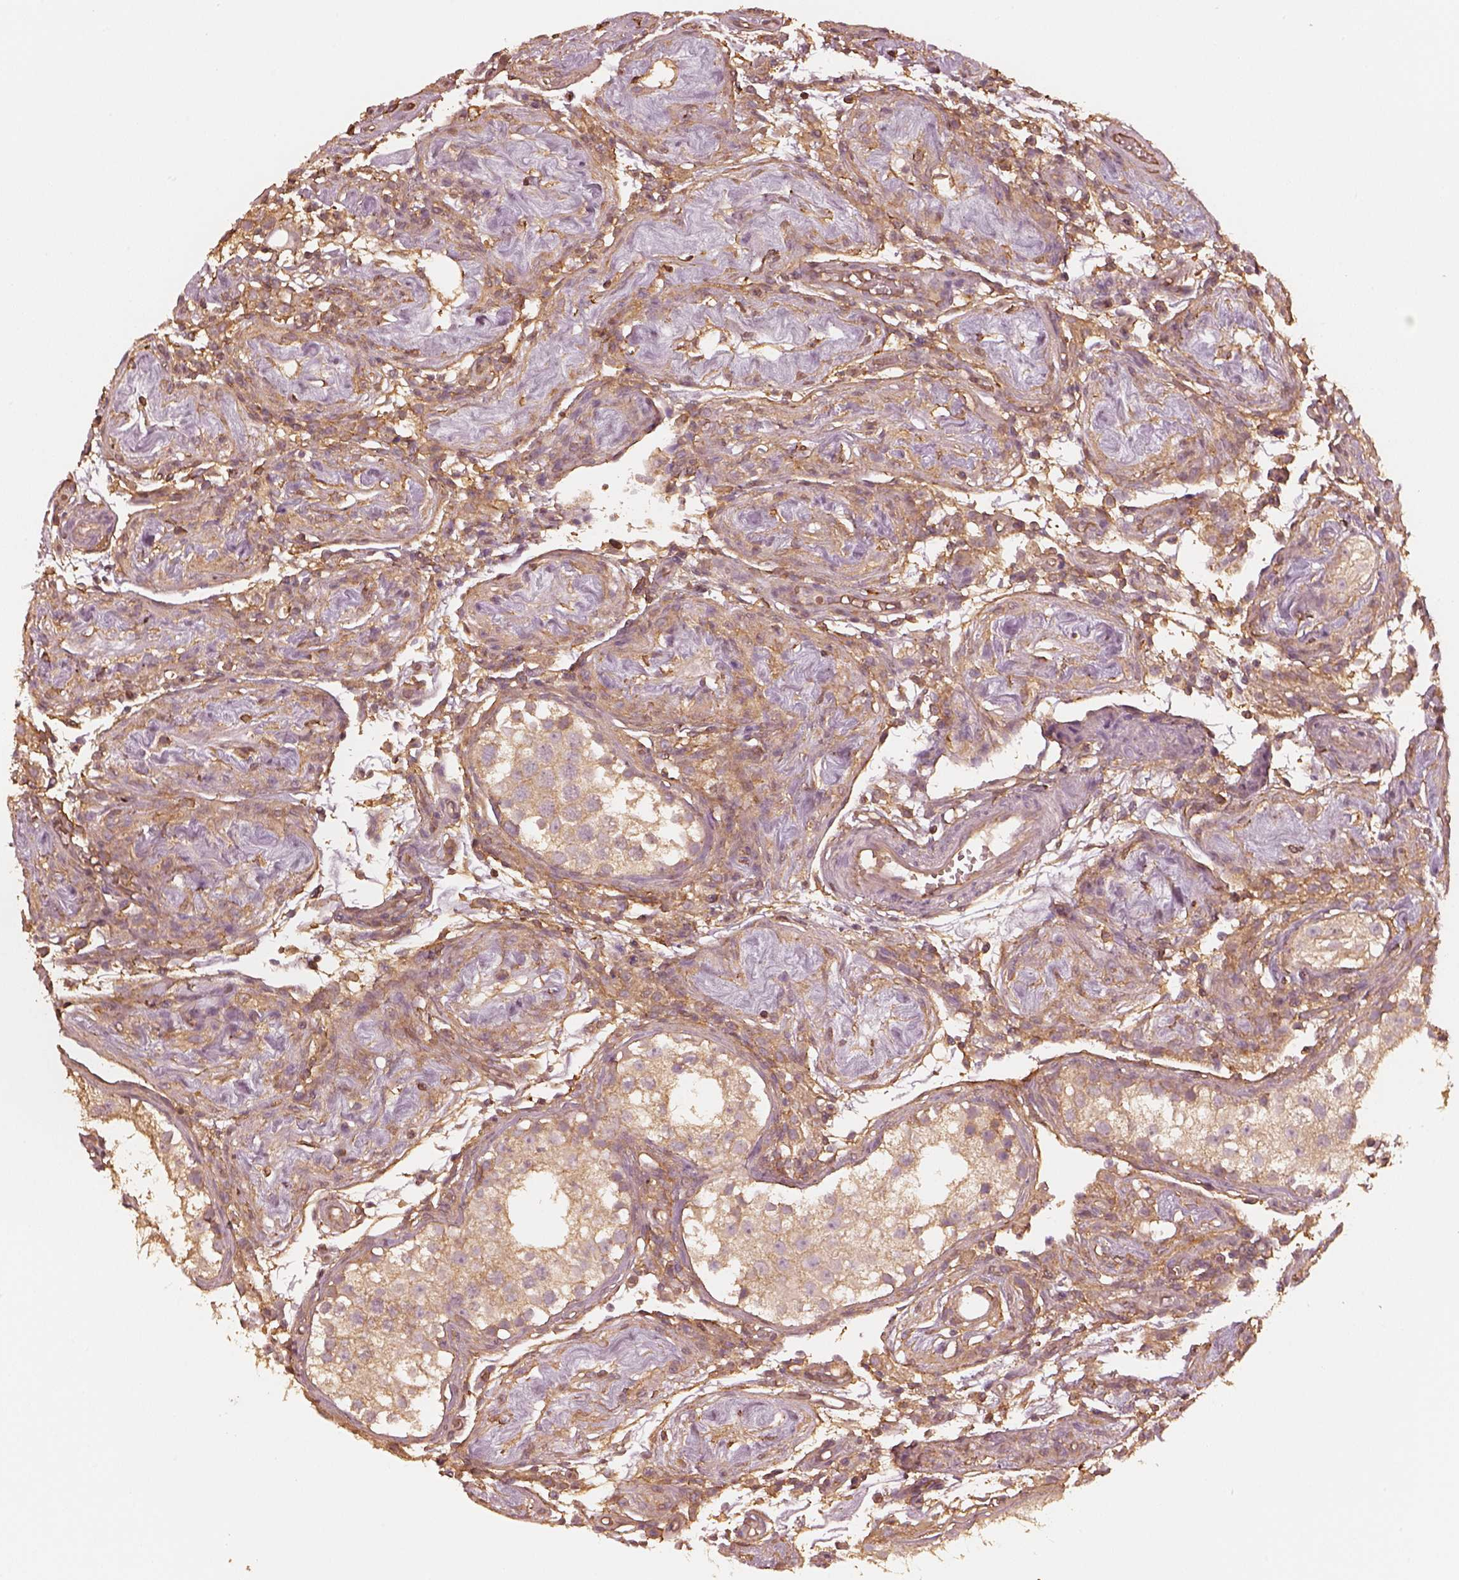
{"staining": {"intensity": "moderate", "quantity": ">75%", "location": "cytoplasmic/membranous"}, "tissue": "testis", "cell_type": "Cells in seminiferous ducts", "image_type": "normal", "snomed": [{"axis": "morphology", "description": "Normal tissue, NOS"}, {"axis": "morphology", "description": "Seminoma, NOS"}, {"axis": "topography", "description": "Testis"}], "caption": "Immunohistochemical staining of benign testis reveals medium levels of moderate cytoplasmic/membranous expression in approximately >75% of cells in seminiferous ducts.", "gene": "WDR7", "patient": {"sex": "male", "age": 29}}